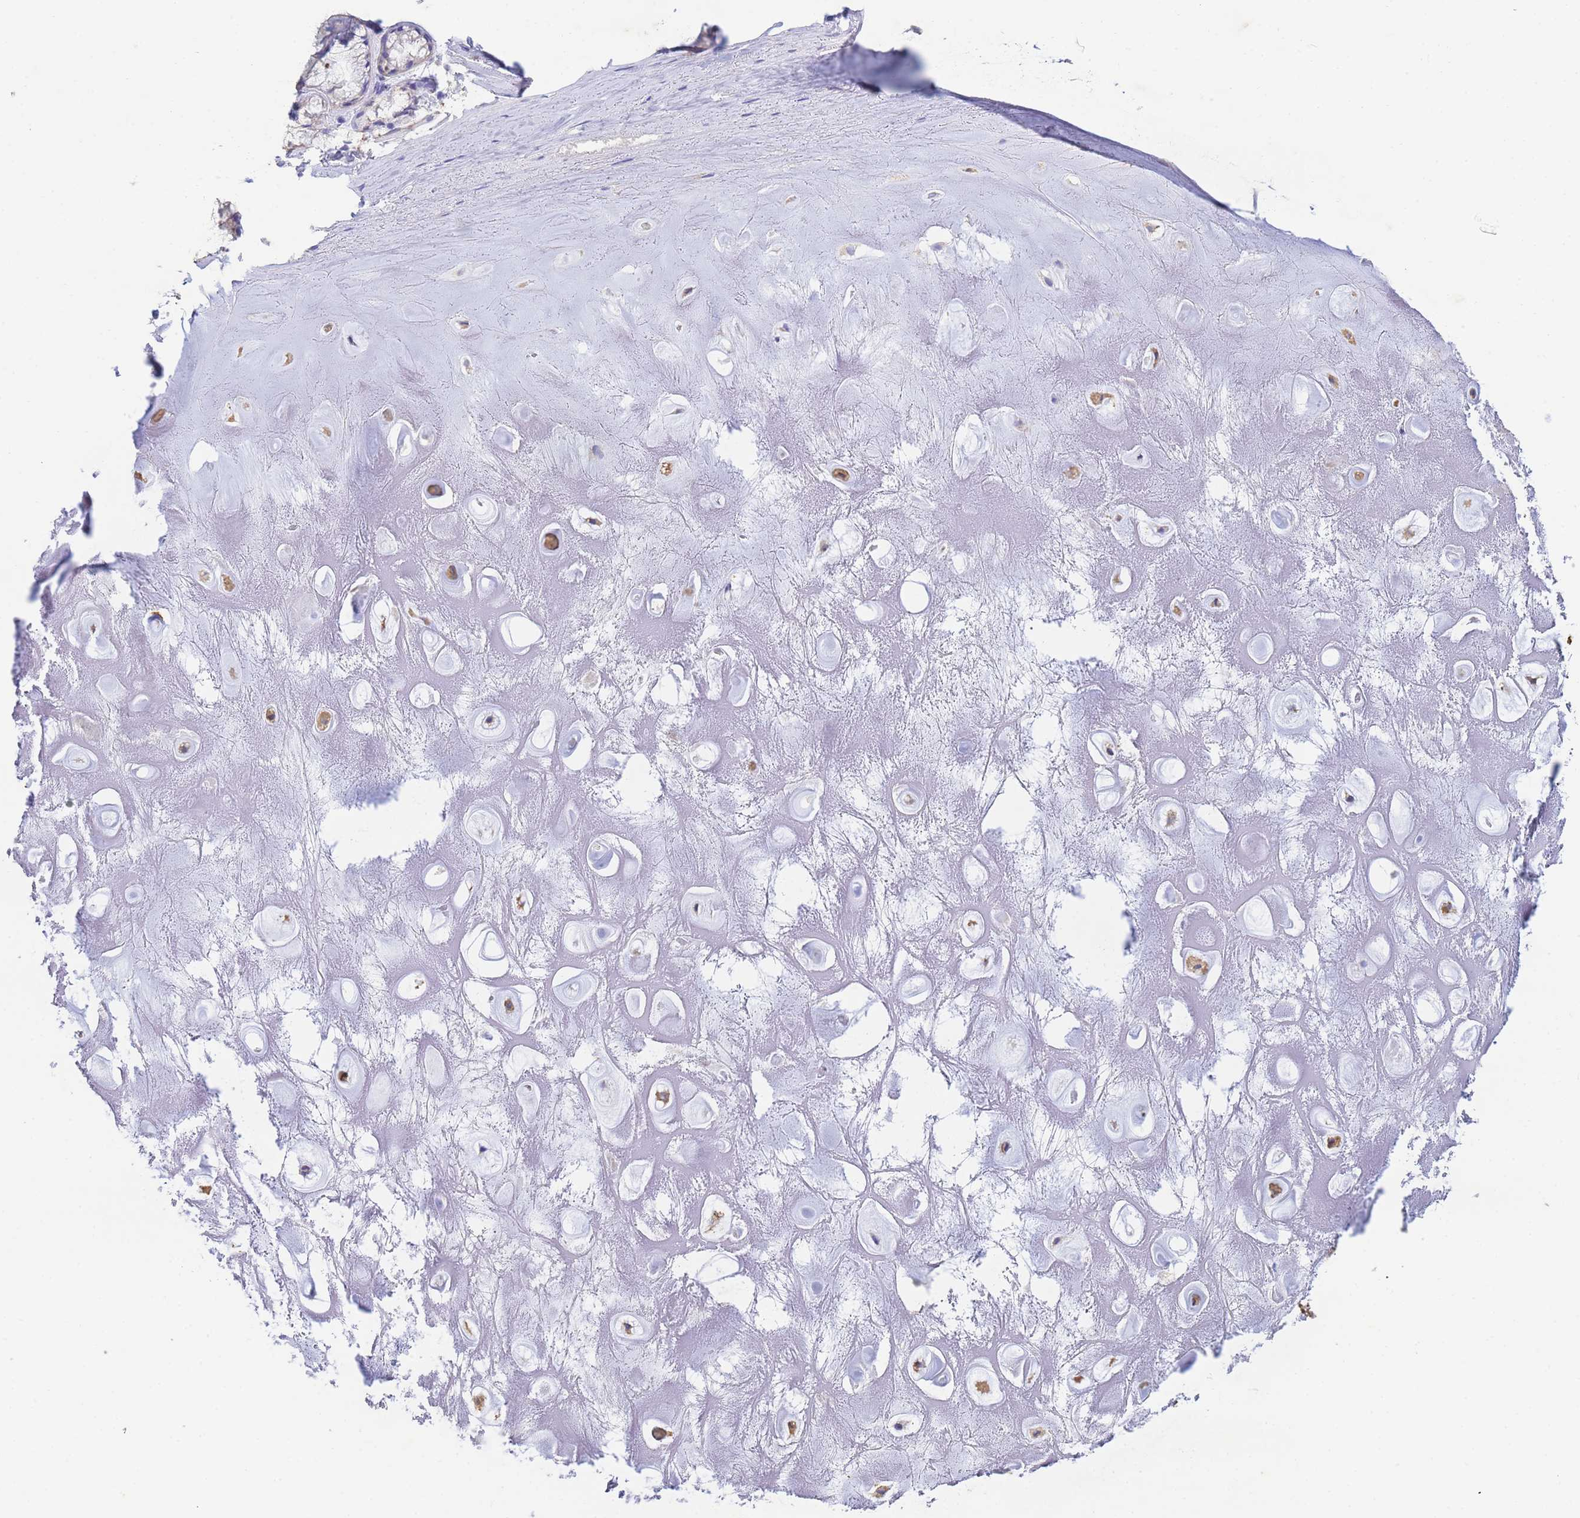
{"staining": {"intensity": "negative", "quantity": "none", "location": "none"}, "tissue": "adipose tissue", "cell_type": "Adipocytes", "image_type": "normal", "snomed": [{"axis": "morphology", "description": "Normal tissue, NOS"}, {"axis": "topography", "description": "Cartilage tissue"}], "caption": "This micrograph is of unremarkable adipose tissue stained with immunohistochemistry (IHC) to label a protein in brown with the nuclei are counter-stained blue. There is no staining in adipocytes.", "gene": "CSTB", "patient": {"sex": "male", "age": 81}}